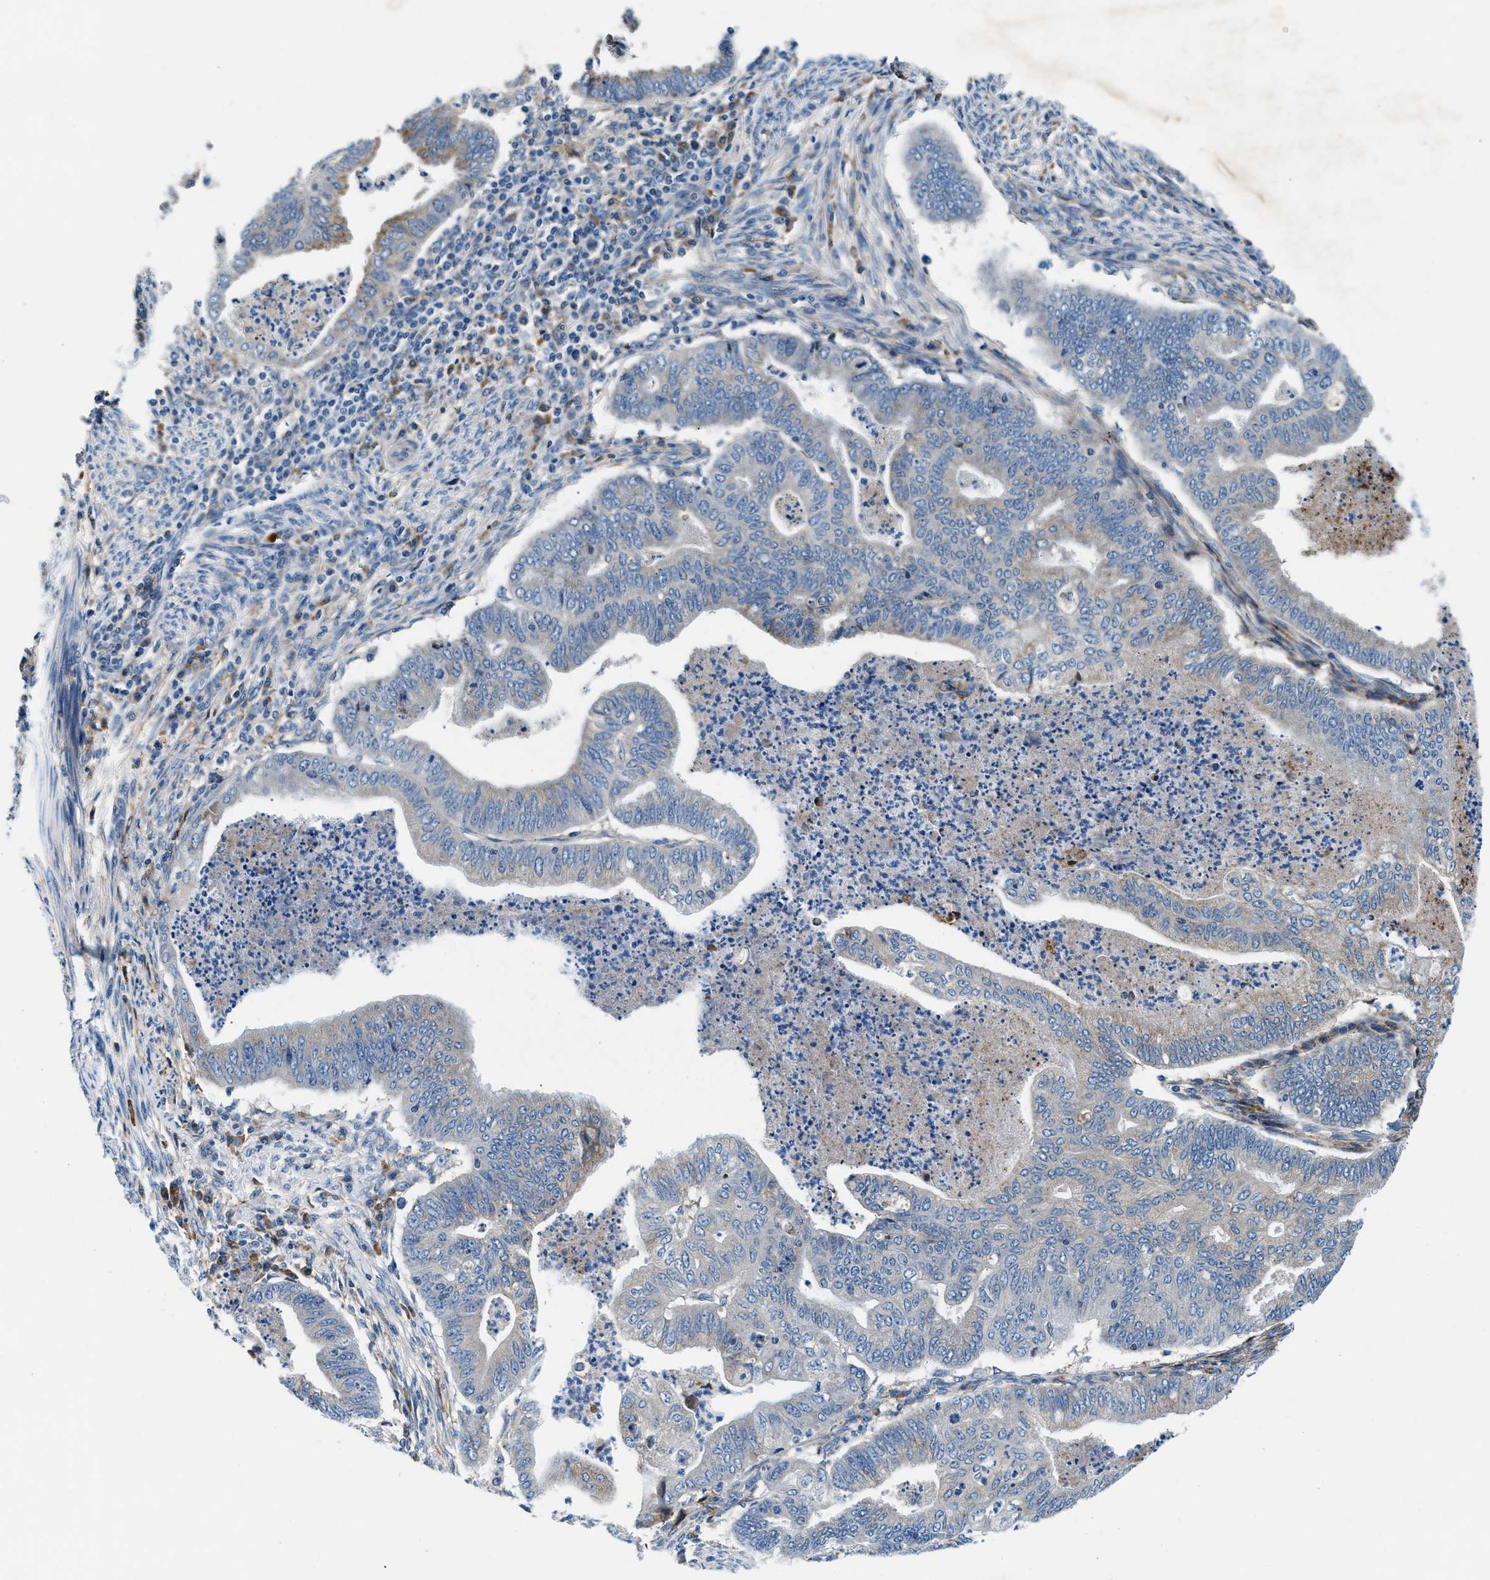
{"staining": {"intensity": "weak", "quantity": ">75%", "location": "cytoplasmic/membranous"}, "tissue": "endometrial cancer", "cell_type": "Tumor cells", "image_type": "cancer", "snomed": [{"axis": "morphology", "description": "Polyp, NOS"}, {"axis": "morphology", "description": "Adenocarcinoma, NOS"}, {"axis": "morphology", "description": "Adenoma, NOS"}, {"axis": "topography", "description": "Endometrium"}], "caption": "DAB immunohistochemical staining of endometrial cancer (polyp) shows weak cytoplasmic/membranous protein staining in about >75% of tumor cells.", "gene": "SLFN11", "patient": {"sex": "female", "age": 79}}